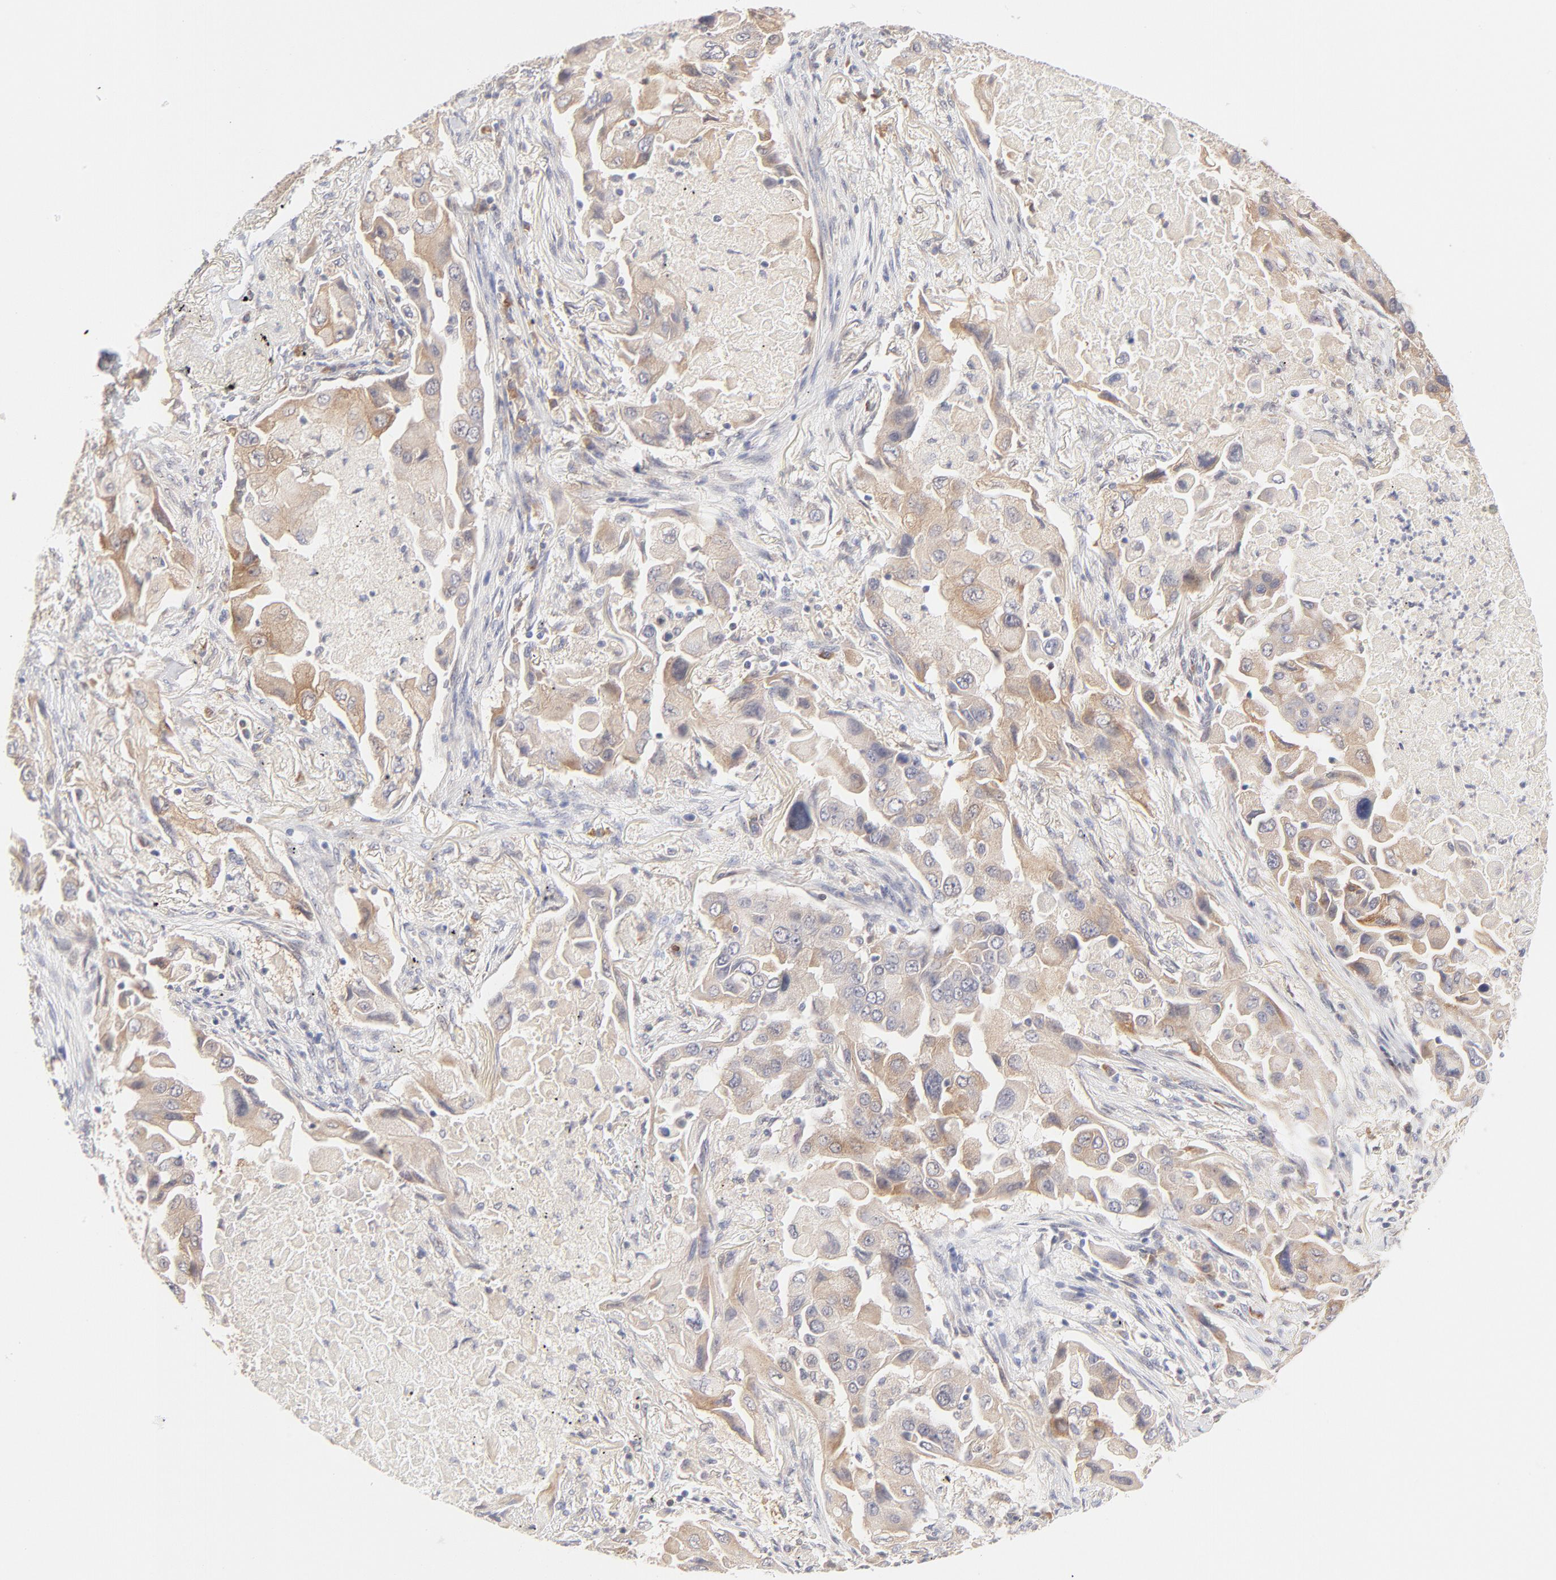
{"staining": {"intensity": "moderate", "quantity": ">75%", "location": "cytoplasmic/membranous"}, "tissue": "lung cancer", "cell_type": "Tumor cells", "image_type": "cancer", "snomed": [{"axis": "morphology", "description": "Adenocarcinoma, NOS"}, {"axis": "topography", "description": "Lung"}], "caption": "Immunohistochemistry (DAB (3,3'-diaminobenzidine)) staining of lung cancer shows moderate cytoplasmic/membranous protein expression in about >75% of tumor cells. The staining is performed using DAB (3,3'-diaminobenzidine) brown chromogen to label protein expression. The nuclei are counter-stained blue using hematoxylin.", "gene": "RPS6KA1", "patient": {"sex": "female", "age": 65}}